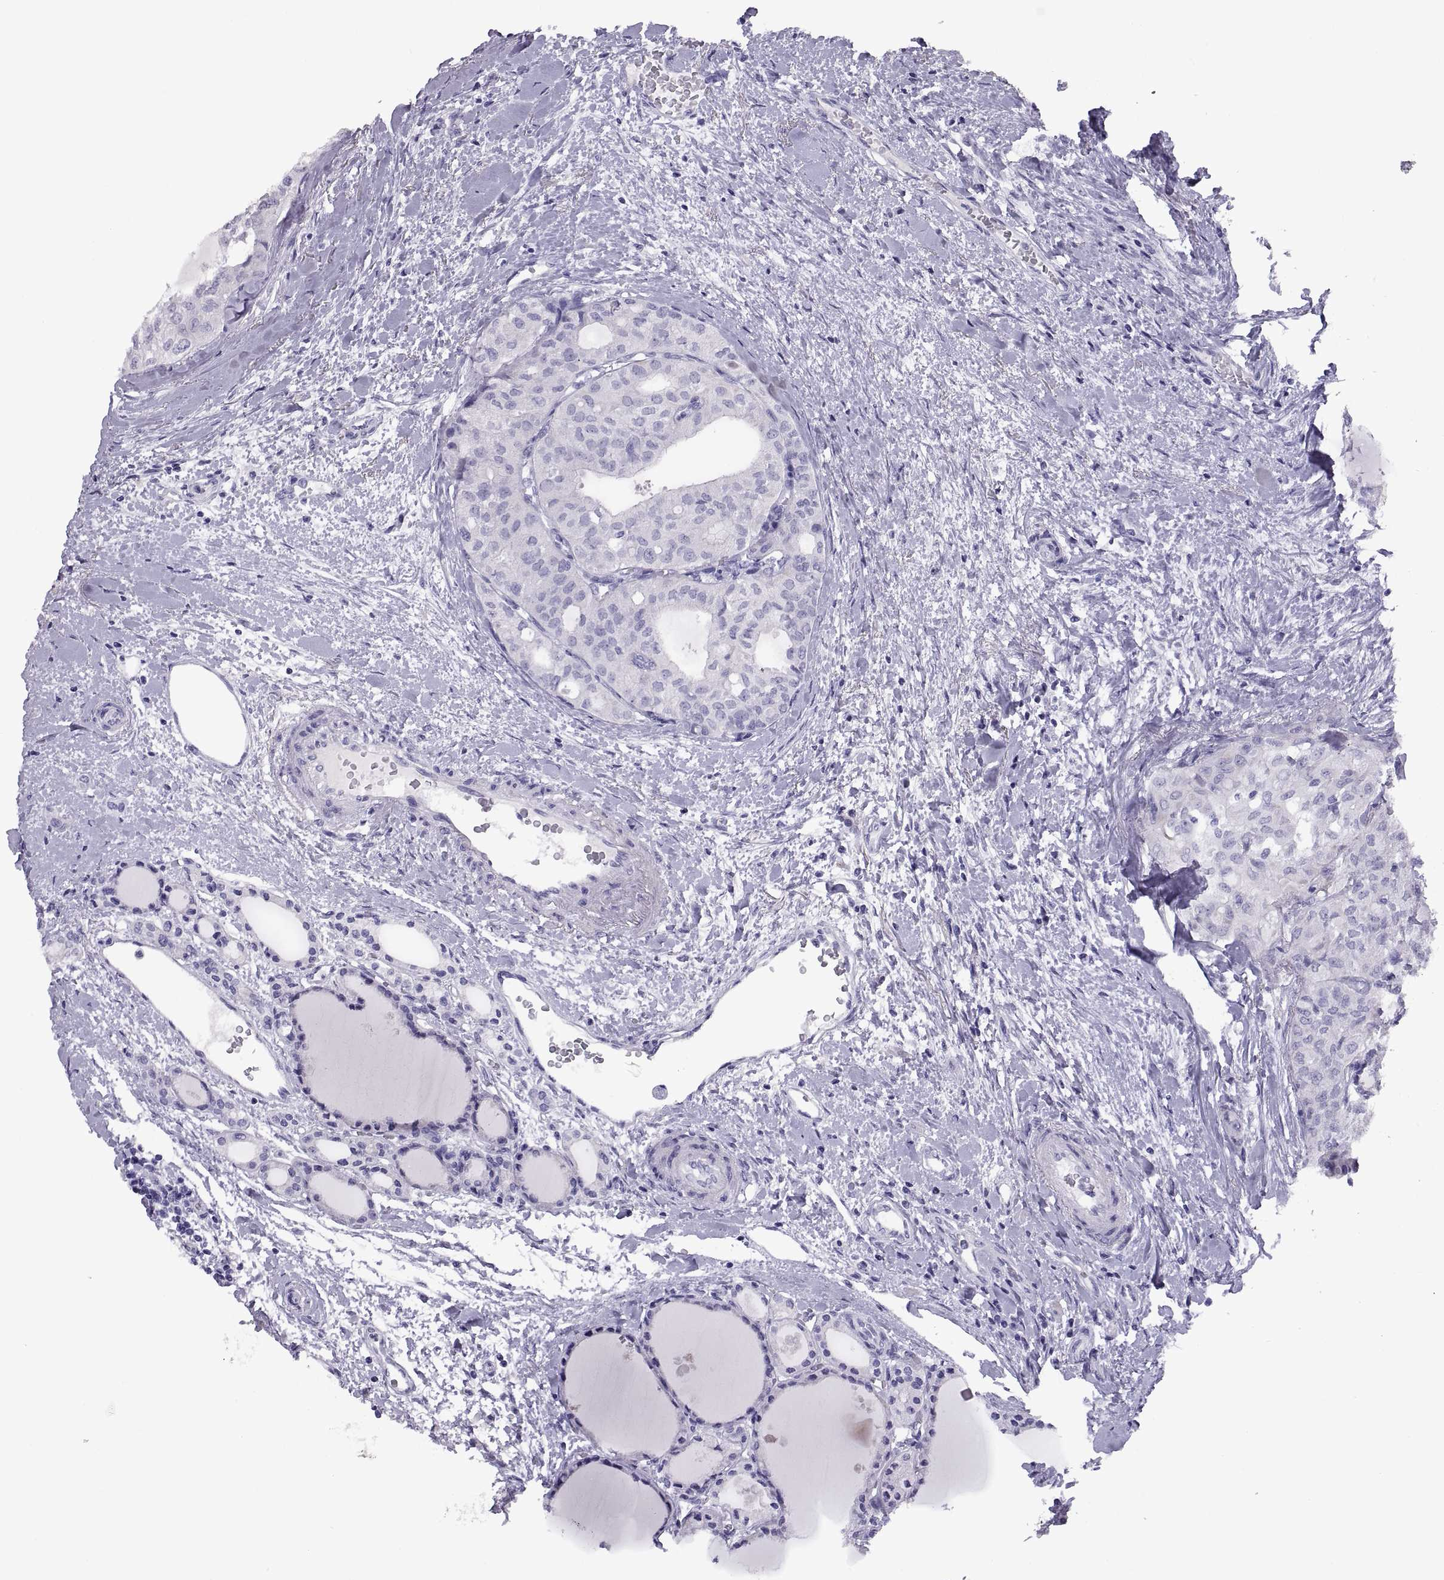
{"staining": {"intensity": "negative", "quantity": "none", "location": "none"}, "tissue": "thyroid cancer", "cell_type": "Tumor cells", "image_type": "cancer", "snomed": [{"axis": "morphology", "description": "Follicular adenoma carcinoma, NOS"}, {"axis": "topography", "description": "Thyroid gland"}], "caption": "Micrograph shows no significant protein expression in tumor cells of thyroid cancer (follicular adenoma carcinoma). (Brightfield microscopy of DAB IHC at high magnification).", "gene": "RGS20", "patient": {"sex": "male", "age": 75}}